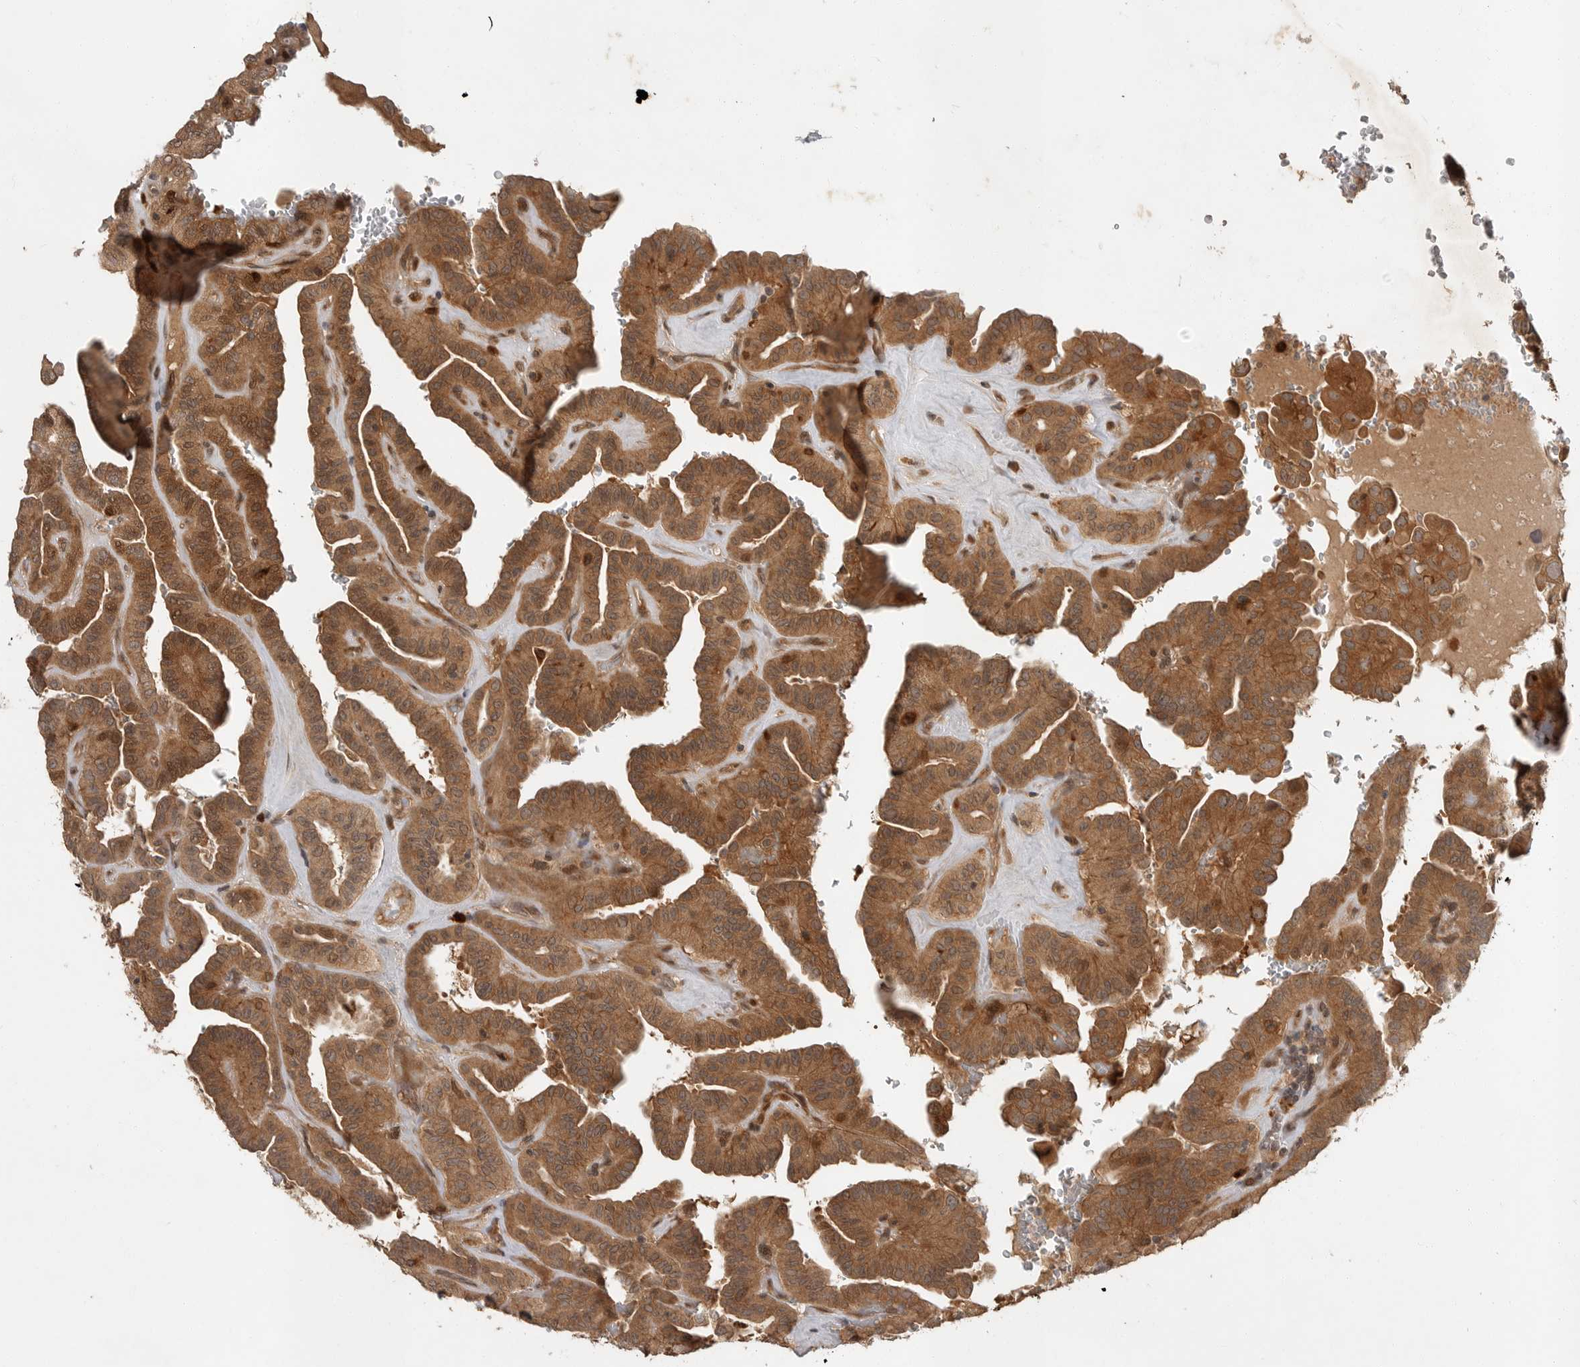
{"staining": {"intensity": "moderate", "quantity": ">75%", "location": "cytoplasmic/membranous"}, "tissue": "thyroid cancer", "cell_type": "Tumor cells", "image_type": "cancer", "snomed": [{"axis": "morphology", "description": "Papillary adenocarcinoma, NOS"}, {"axis": "topography", "description": "Thyroid gland"}], "caption": "Moderate cytoplasmic/membranous protein expression is appreciated in approximately >75% of tumor cells in papillary adenocarcinoma (thyroid). (DAB IHC with brightfield microscopy, high magnification).", "gene": "OSBPL9", "patient": {"sex": "male", "age": 77}}